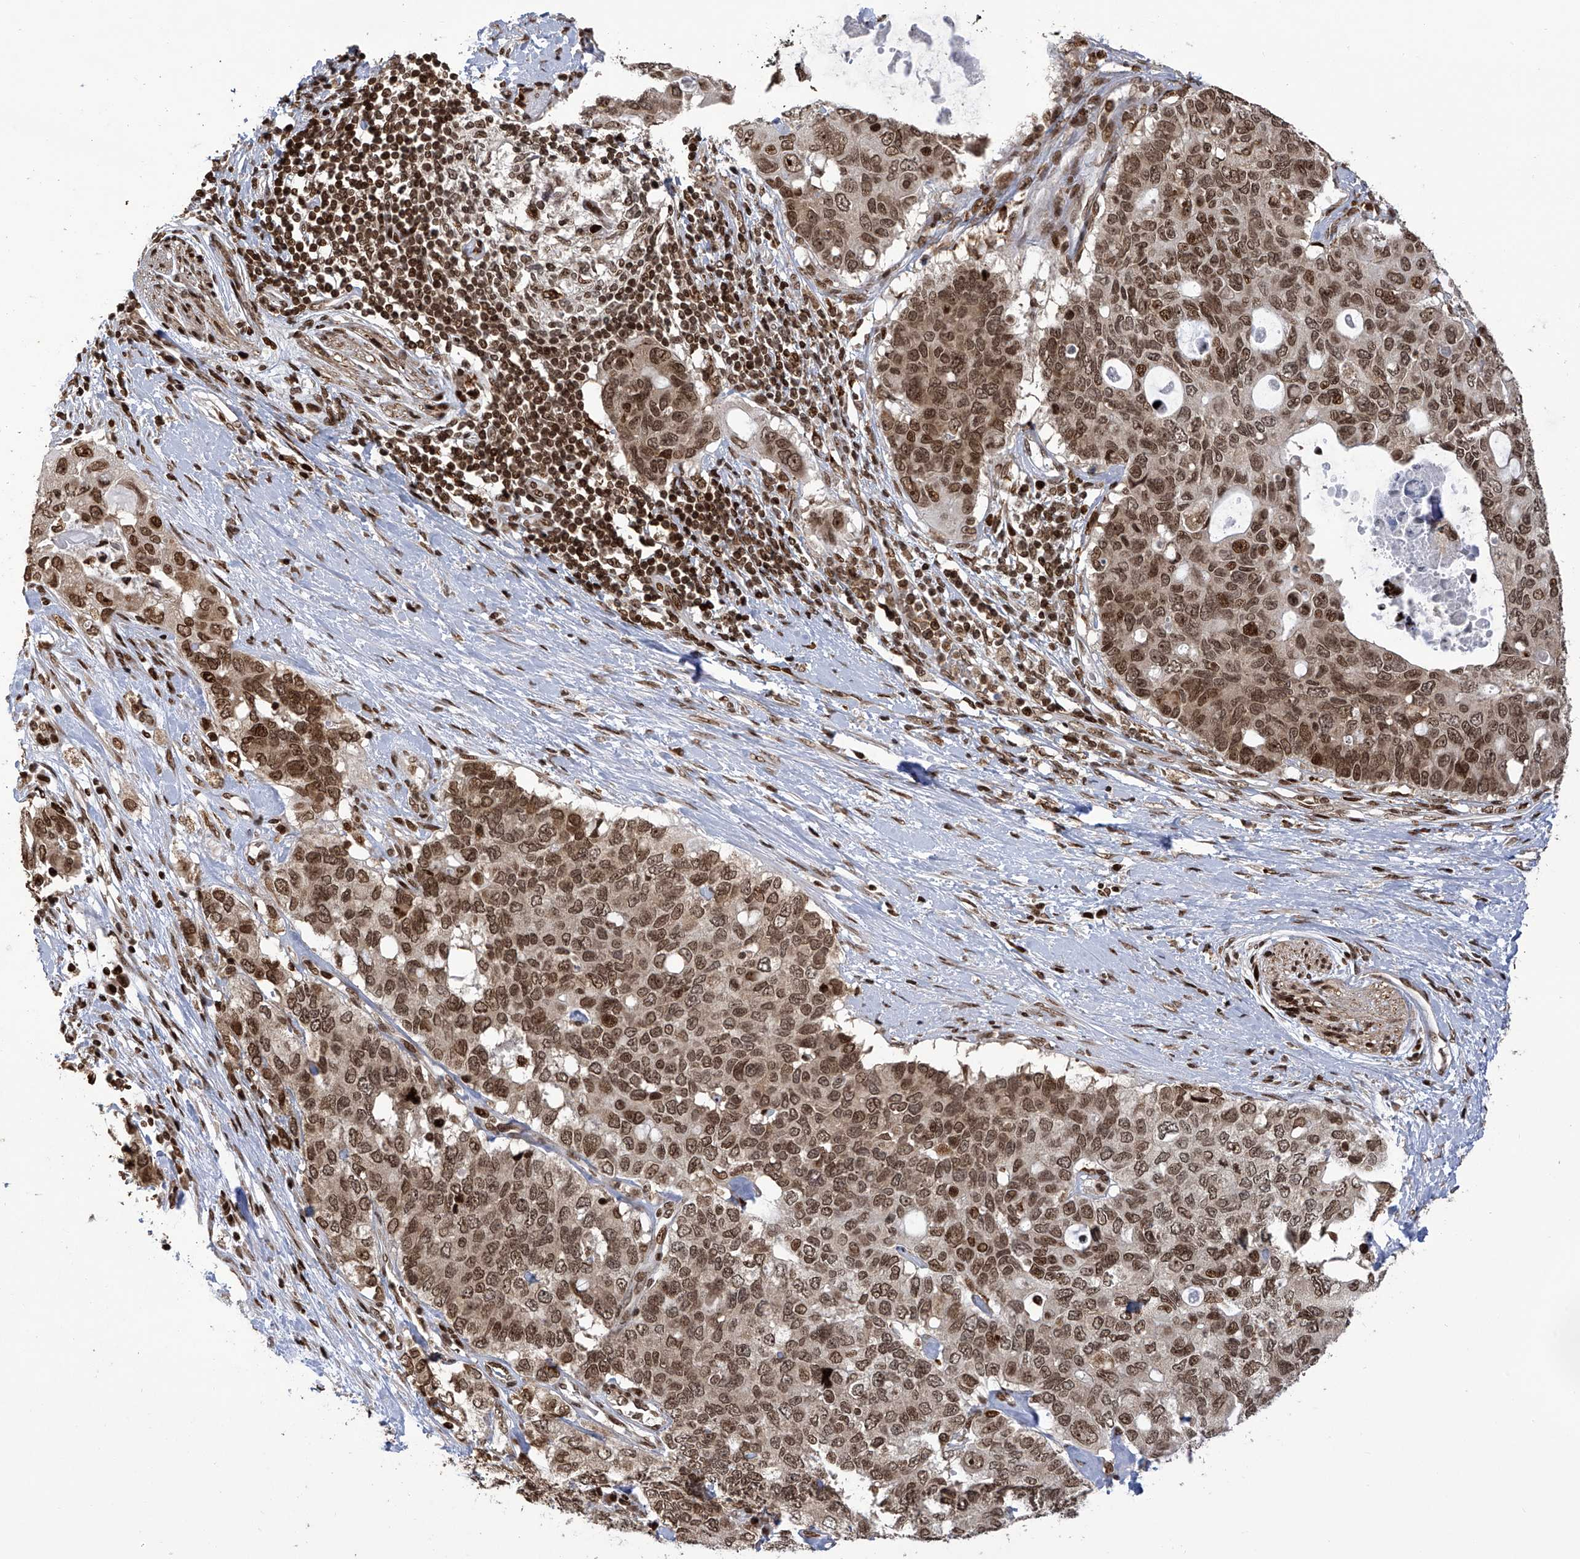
{"staining": {"intensity": "moderate", "quantity": ">75%", "location": "nuclear"}, "tissue": "pancreatic cancer", "cell_type": "Tumor cells", "image_type": "cancer", "snomed": [{"axis": "morphology", "description": "Adenocarcinoma, NOS"}, {"axis": "topography", "description": "Pancreas"}], "caption": "Immunohistochemical staining of pancreatic cancer shows medium levels of moderate nuclear protein expression in approximately >75% of tumor cells.", "gene": "PAK1IP1", "patient": {"sex": "female", "age": 56}}